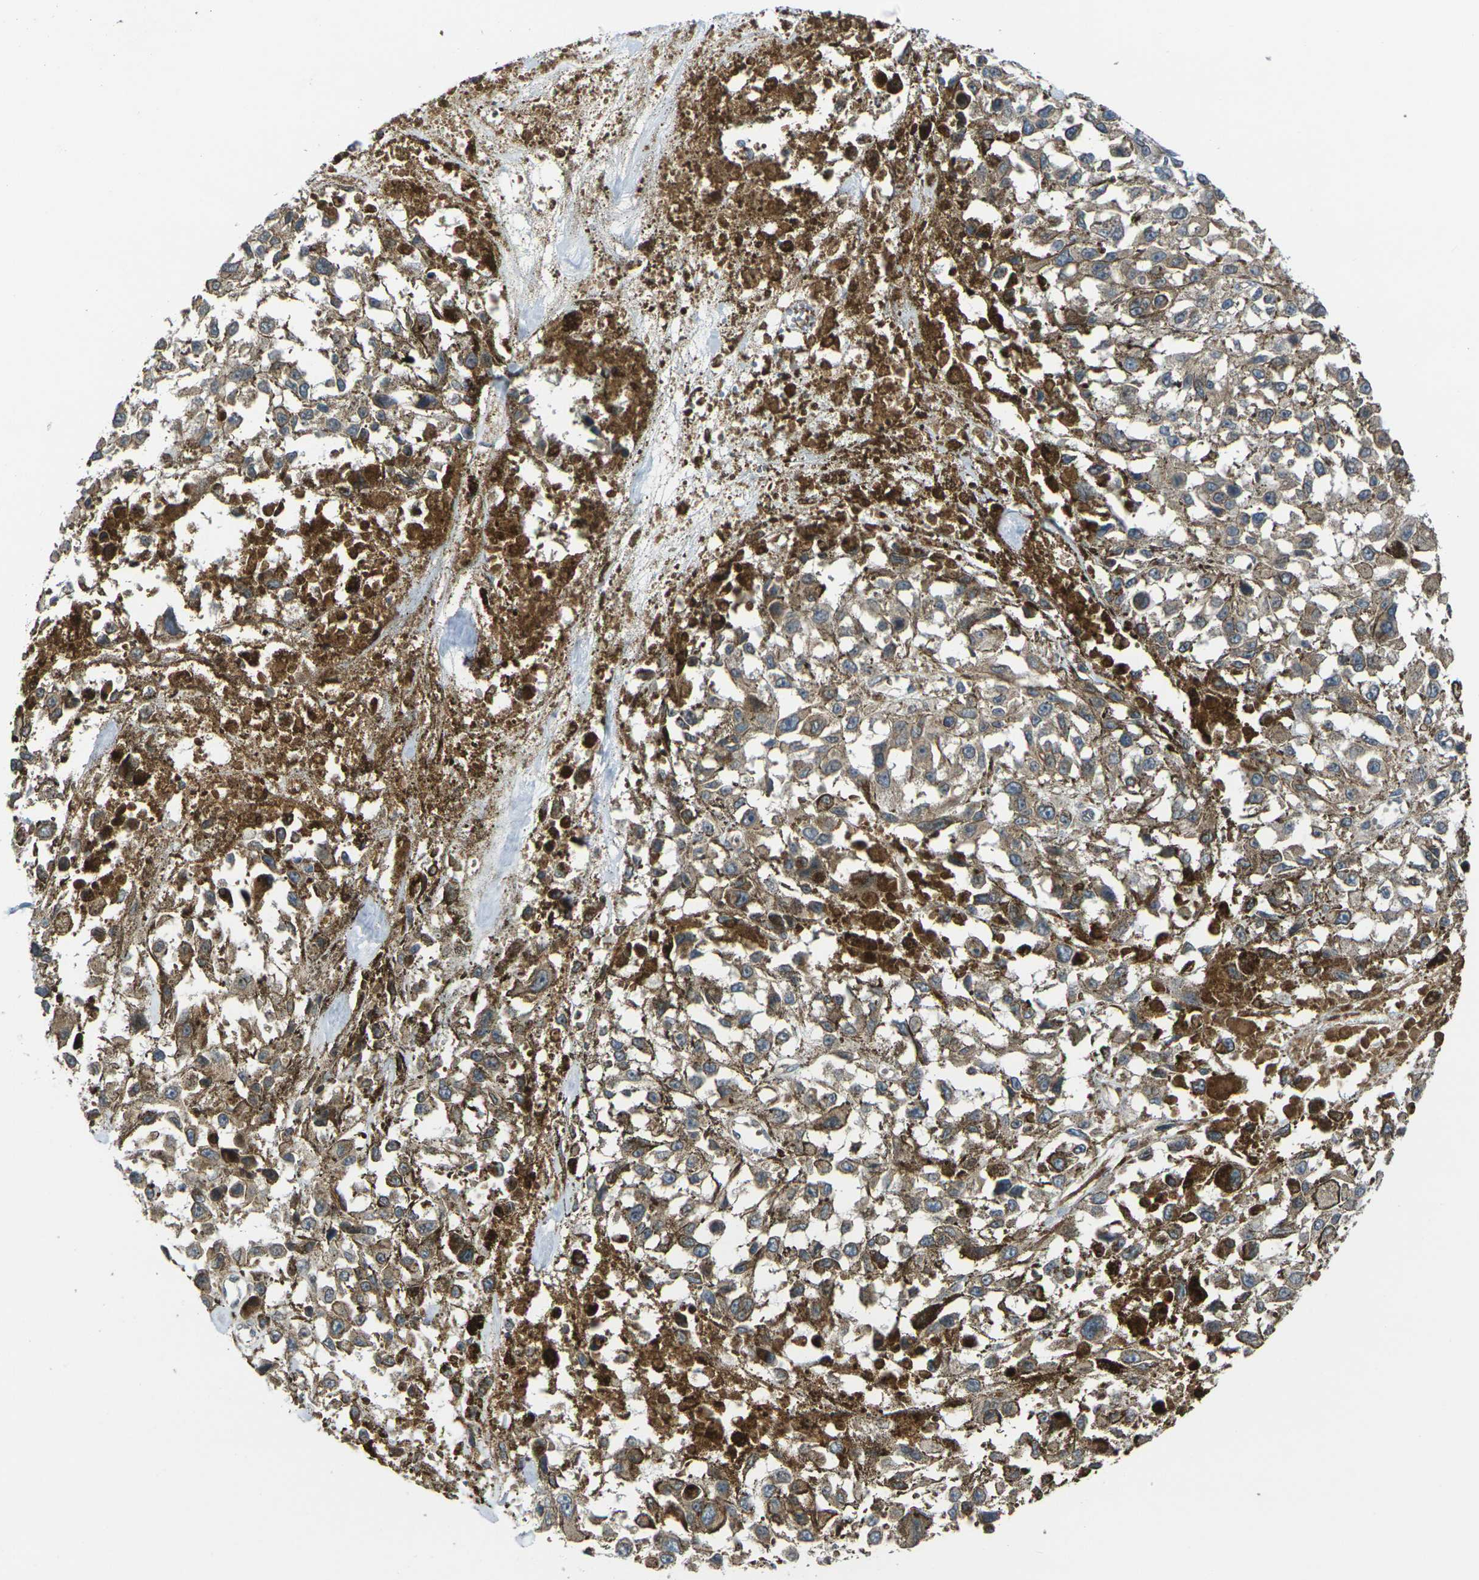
{"staining": {"intensity": "moderate", "quantity": ">75%", "location": "cytoplasmic/membranous"}, "tissue": "melanoma", "cell_type": "Tumor cells", "image_type": "cancer", "snomed": [{"axis": "morphology", "description": "Malignant melanoma, Metastatic site"}, {"axis": "topography", "description": "Lymph node"}], "caption": "Tumor cells demonstrate medium levels of moderate cytoplasmic/membranous staining in approximately >75% of cells in melanoma.", "gene": "FZD1", "patient": {"sex": "male", "age": 59}}